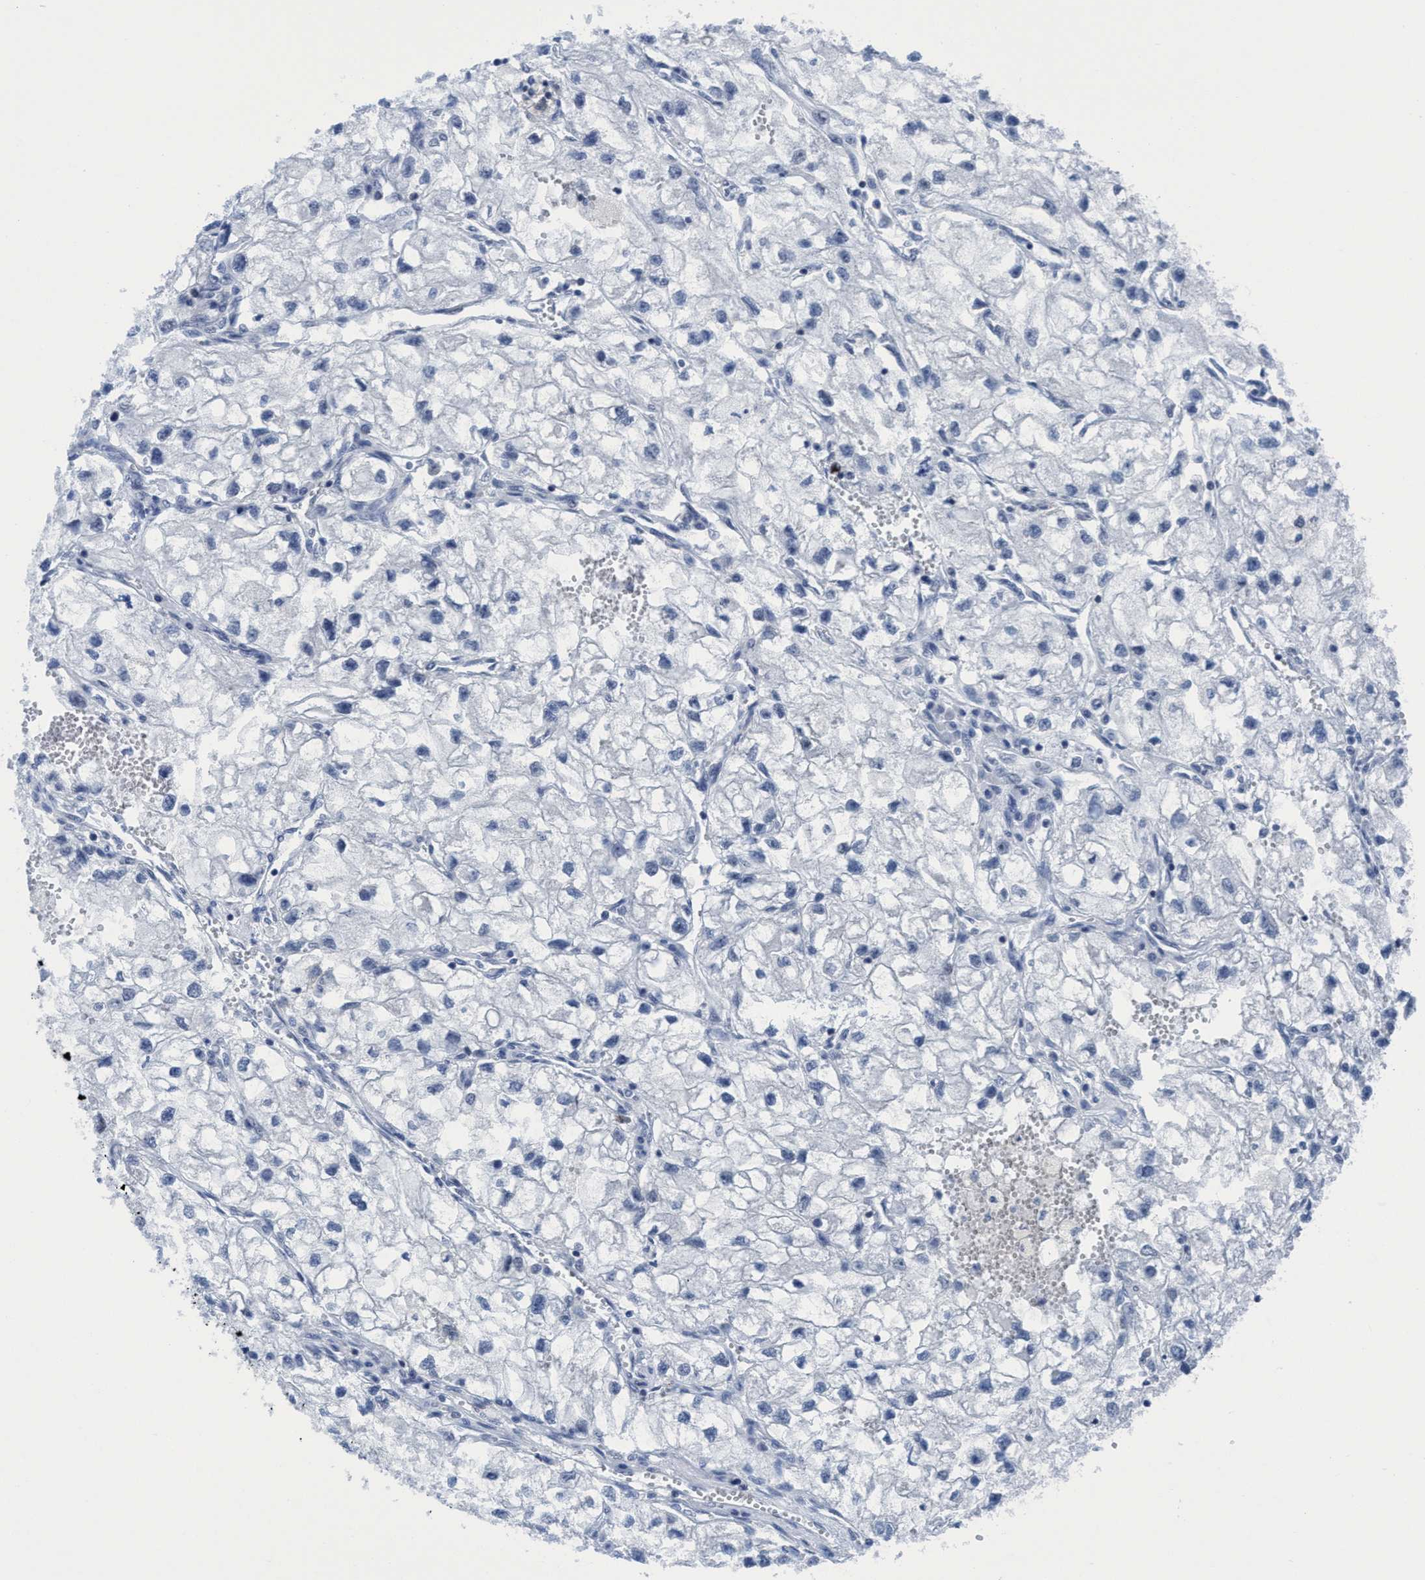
{"staining": {"intensity": "negative", "quantity": "none", "location": "none"}, "tissue": "renal cancer", "cell_type": "Tumor cells", "image_type": "cancer", "snomed": [{"axis": "morphology", "description": "Adenocarcinoma, NOS"}, {"axis": "topography", "description": "Kidney"}], "caption": "Immunohistochemical staining of renal adenocarcinoma demonstrates no significant expression in tumor cells.", "gene": "DNAI1", "patient": {"sex": "female", "age": 70}}